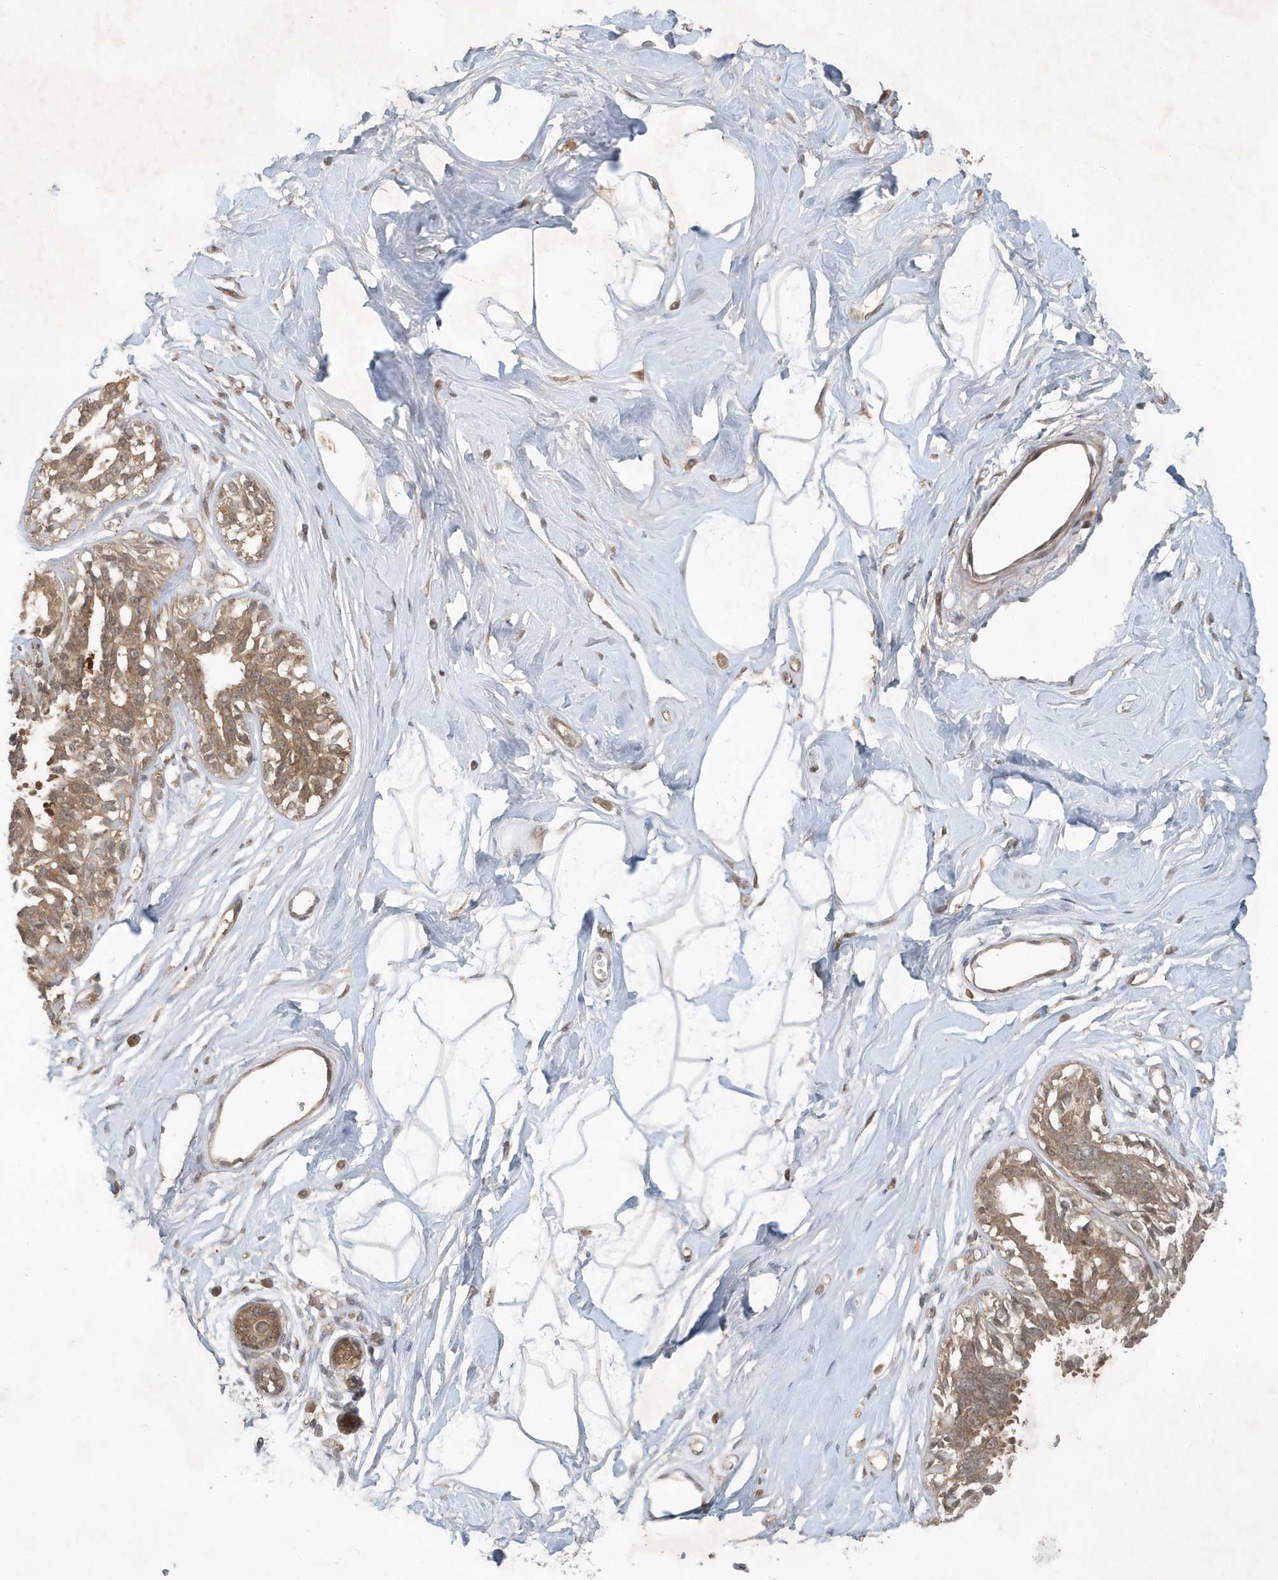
{"staining": {"intensity": "negative", "quantity": "none", "location": "none"}, "tissue": "breast", "cell_type": "Adipocytes", "image_type": "normal", "snomed": [{"axis": "morphology", "description": "Normal tissue, NOS"}, {"axis": "topography", "description": "Breast"}], "caption": "Immunohistochemistry (IHC) of normal human breast shows no staining in adipocytes.", "gene": "ABCB9", "patient": {"sex": "female", "age": 45}}